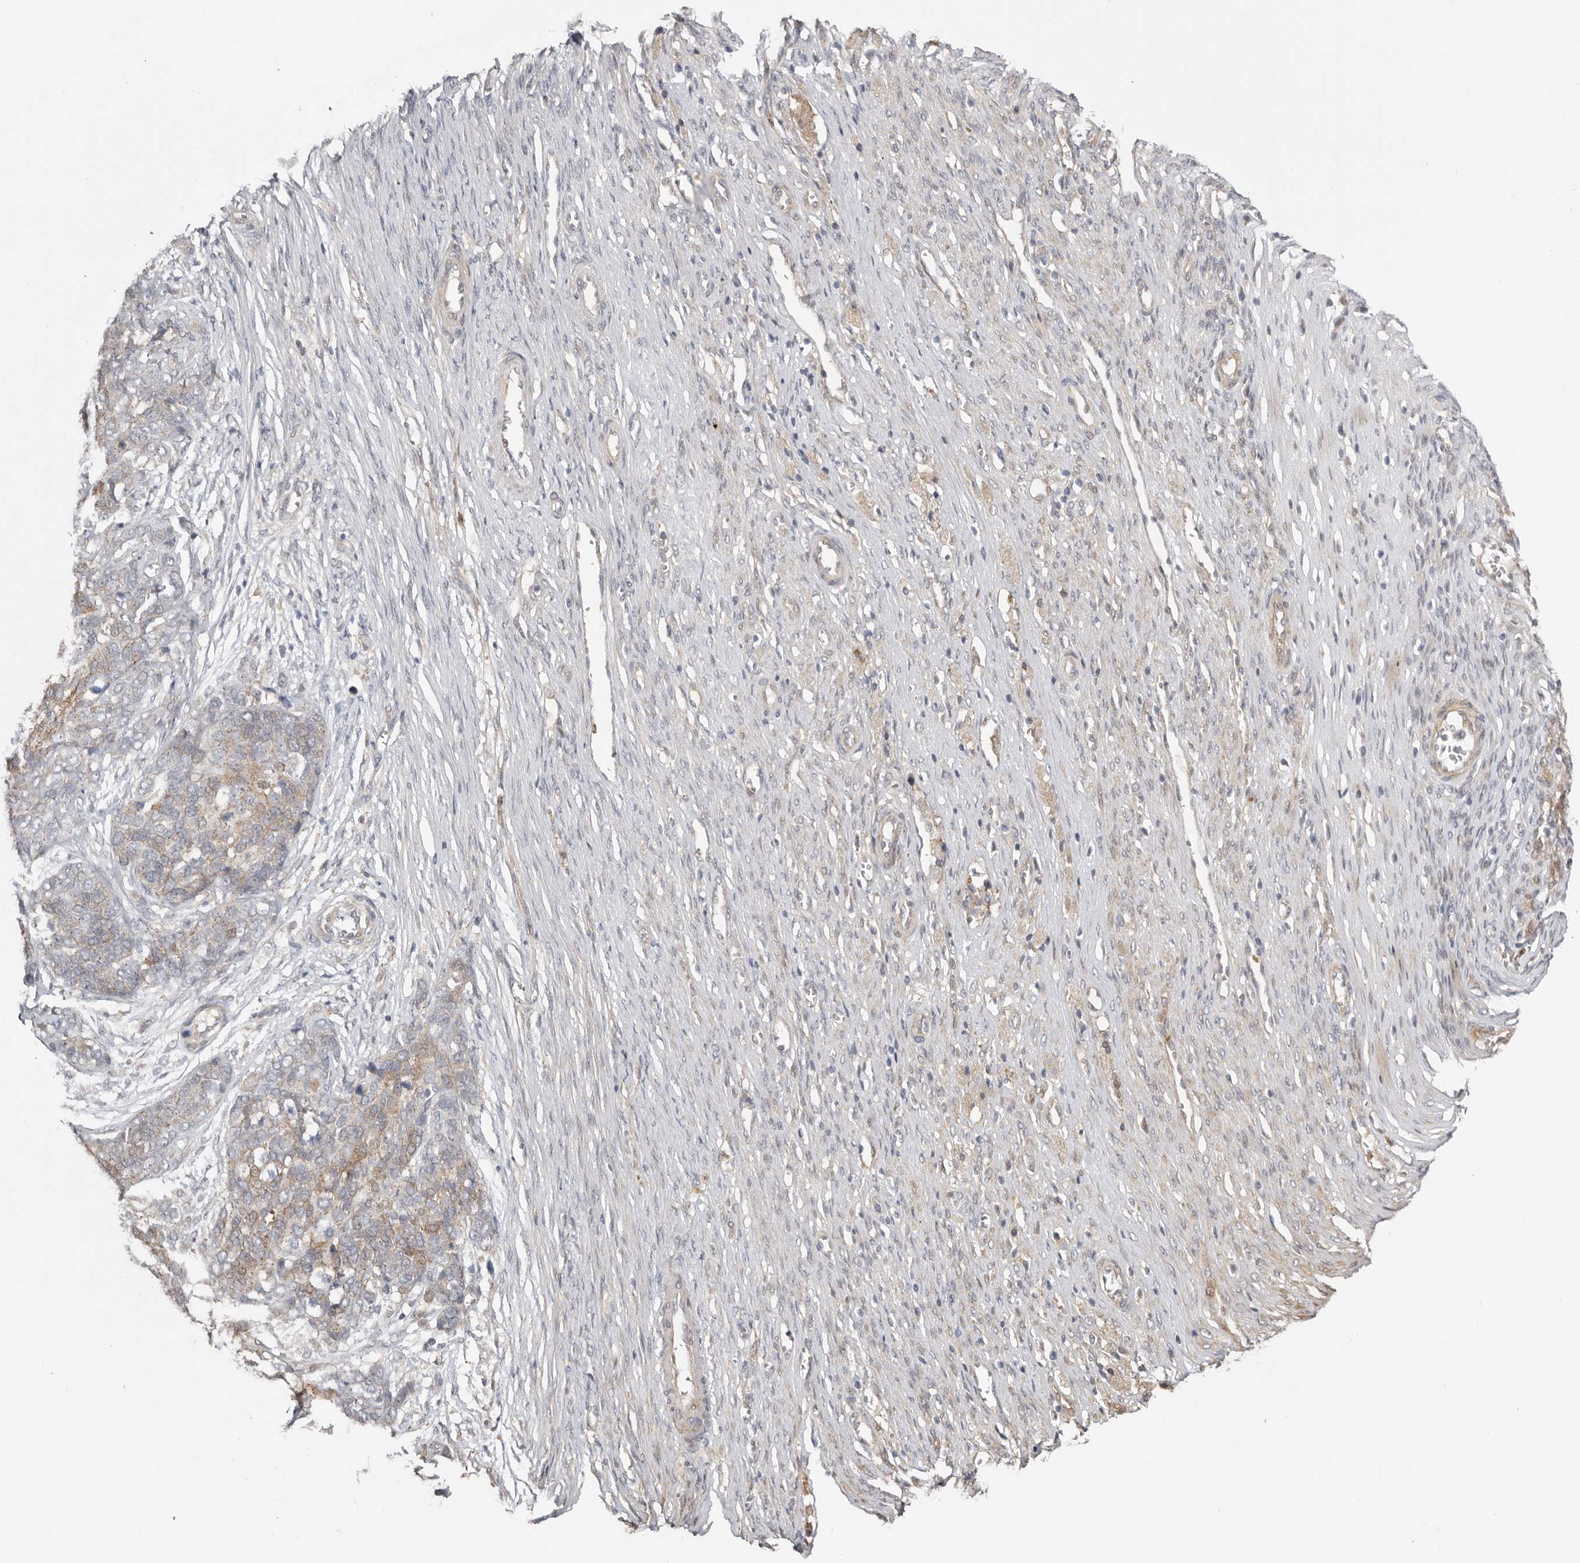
{"staining": {"intensity": "moderate", "quantity": "<25%", "location": "cytoplasmic/membranous"}, "tissue": "ovarian cancer", "cell_type": "Tumor cells", "image_type": "cancer", "snomed": [{"axis": "morphology", "description": "Cystadenocarcinoma, serous, NOS"}, {"axis": "topography", "description": "Ovary"}], "caption": "An image showing moderate cytoplasmic/membranous positivity in about <25% of tumor cells in ovarian cancer, as visualized by brown immunohistochemical staining.", "gene": "MSRB2", "patient": {"sex": "female", "age": 44}}